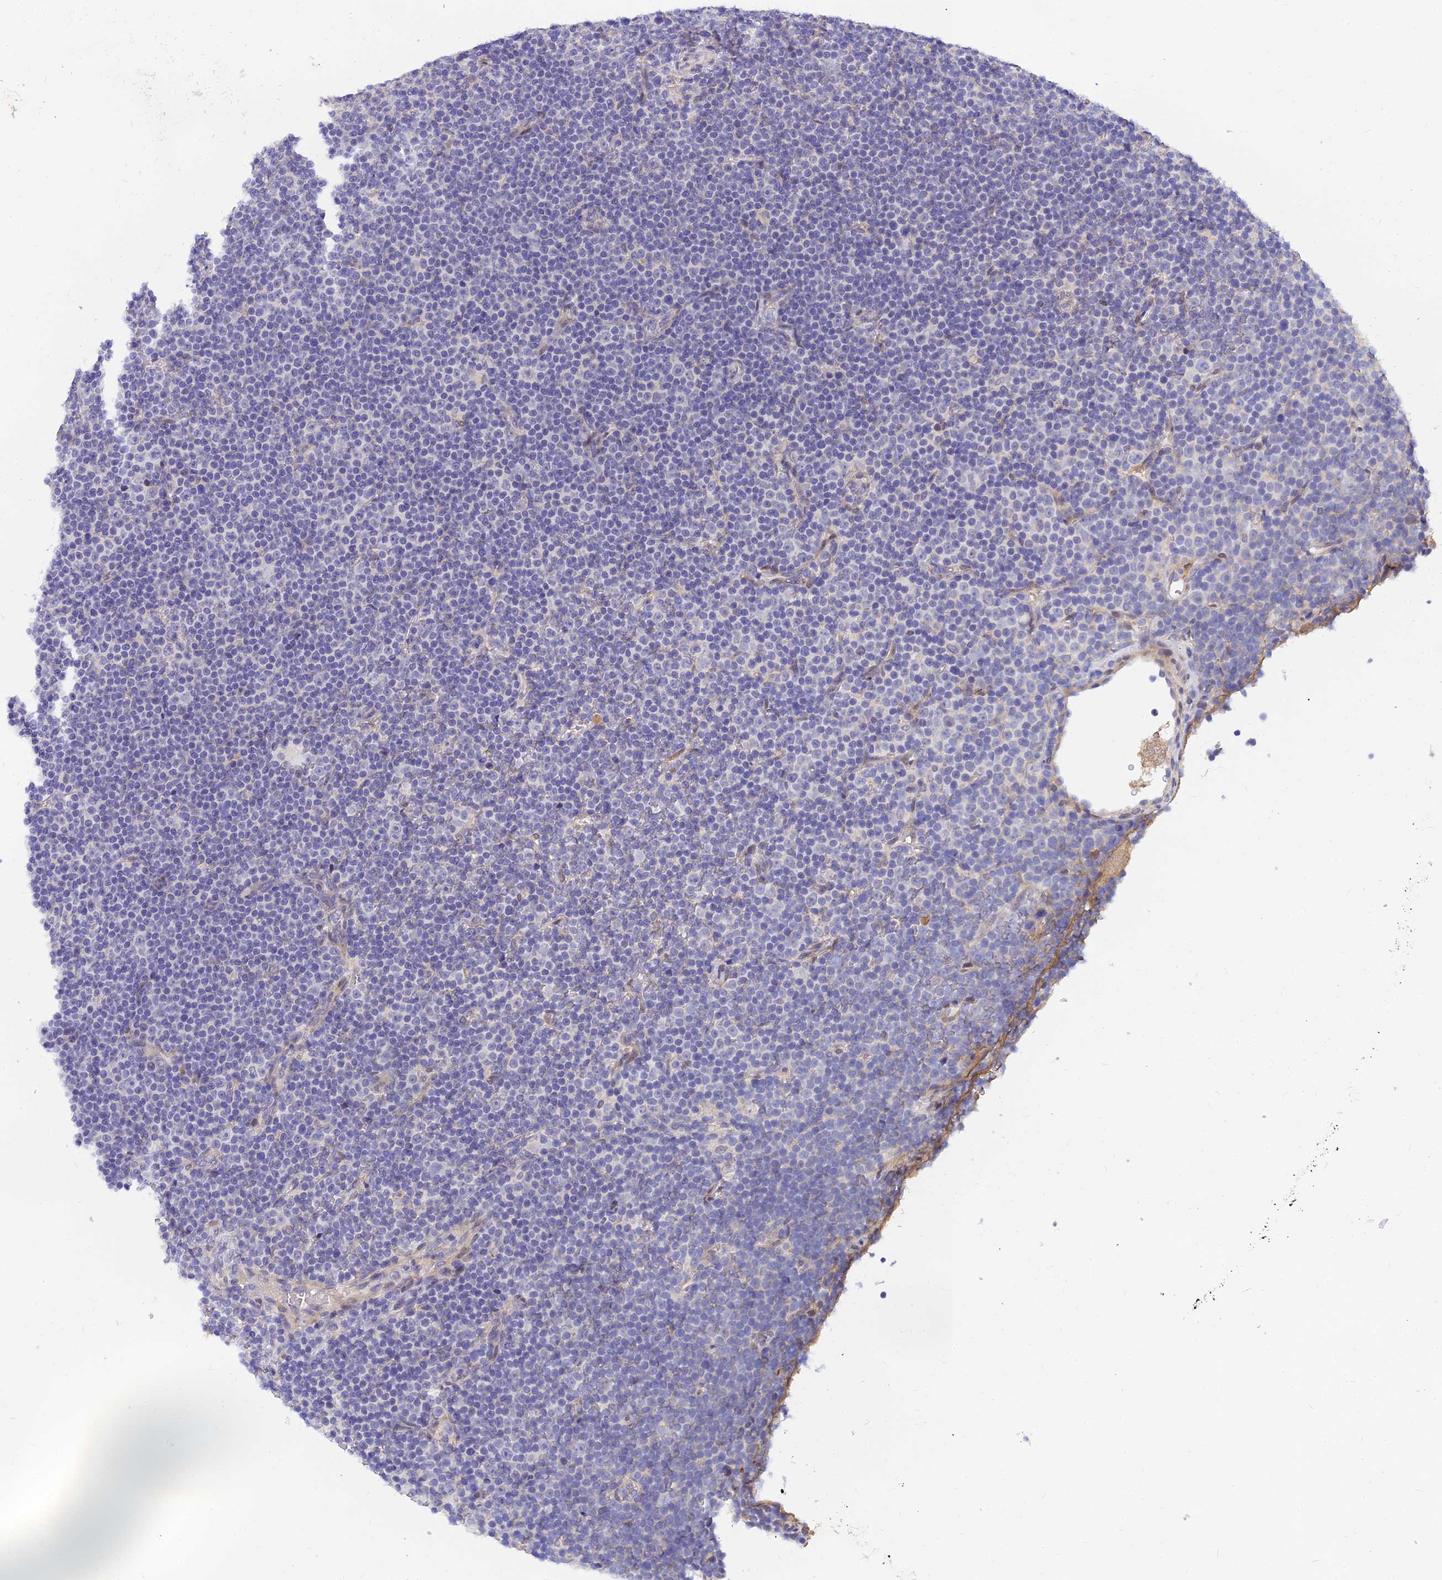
{"staining": {"intensity": "negative", "quantity": "none", "location": "none"}, "tissue": "lymphoma", "cell_type": "Tumor cells", "image_type": "cancer", "snomed": [{"axis": "morphology", "description": "Malignant lymphoma, non-Hodgkin's type, Low grade"}, {"axis": "topography", "description": "Lymph node"}], "caption": "Micrograph shows no significant protein expression in tumor cells of malignant lymphoma, non-Hodgkin's type (low-grade).", "gene": "ANKS4B", "patient": {"sex": "female", "age": 67}}